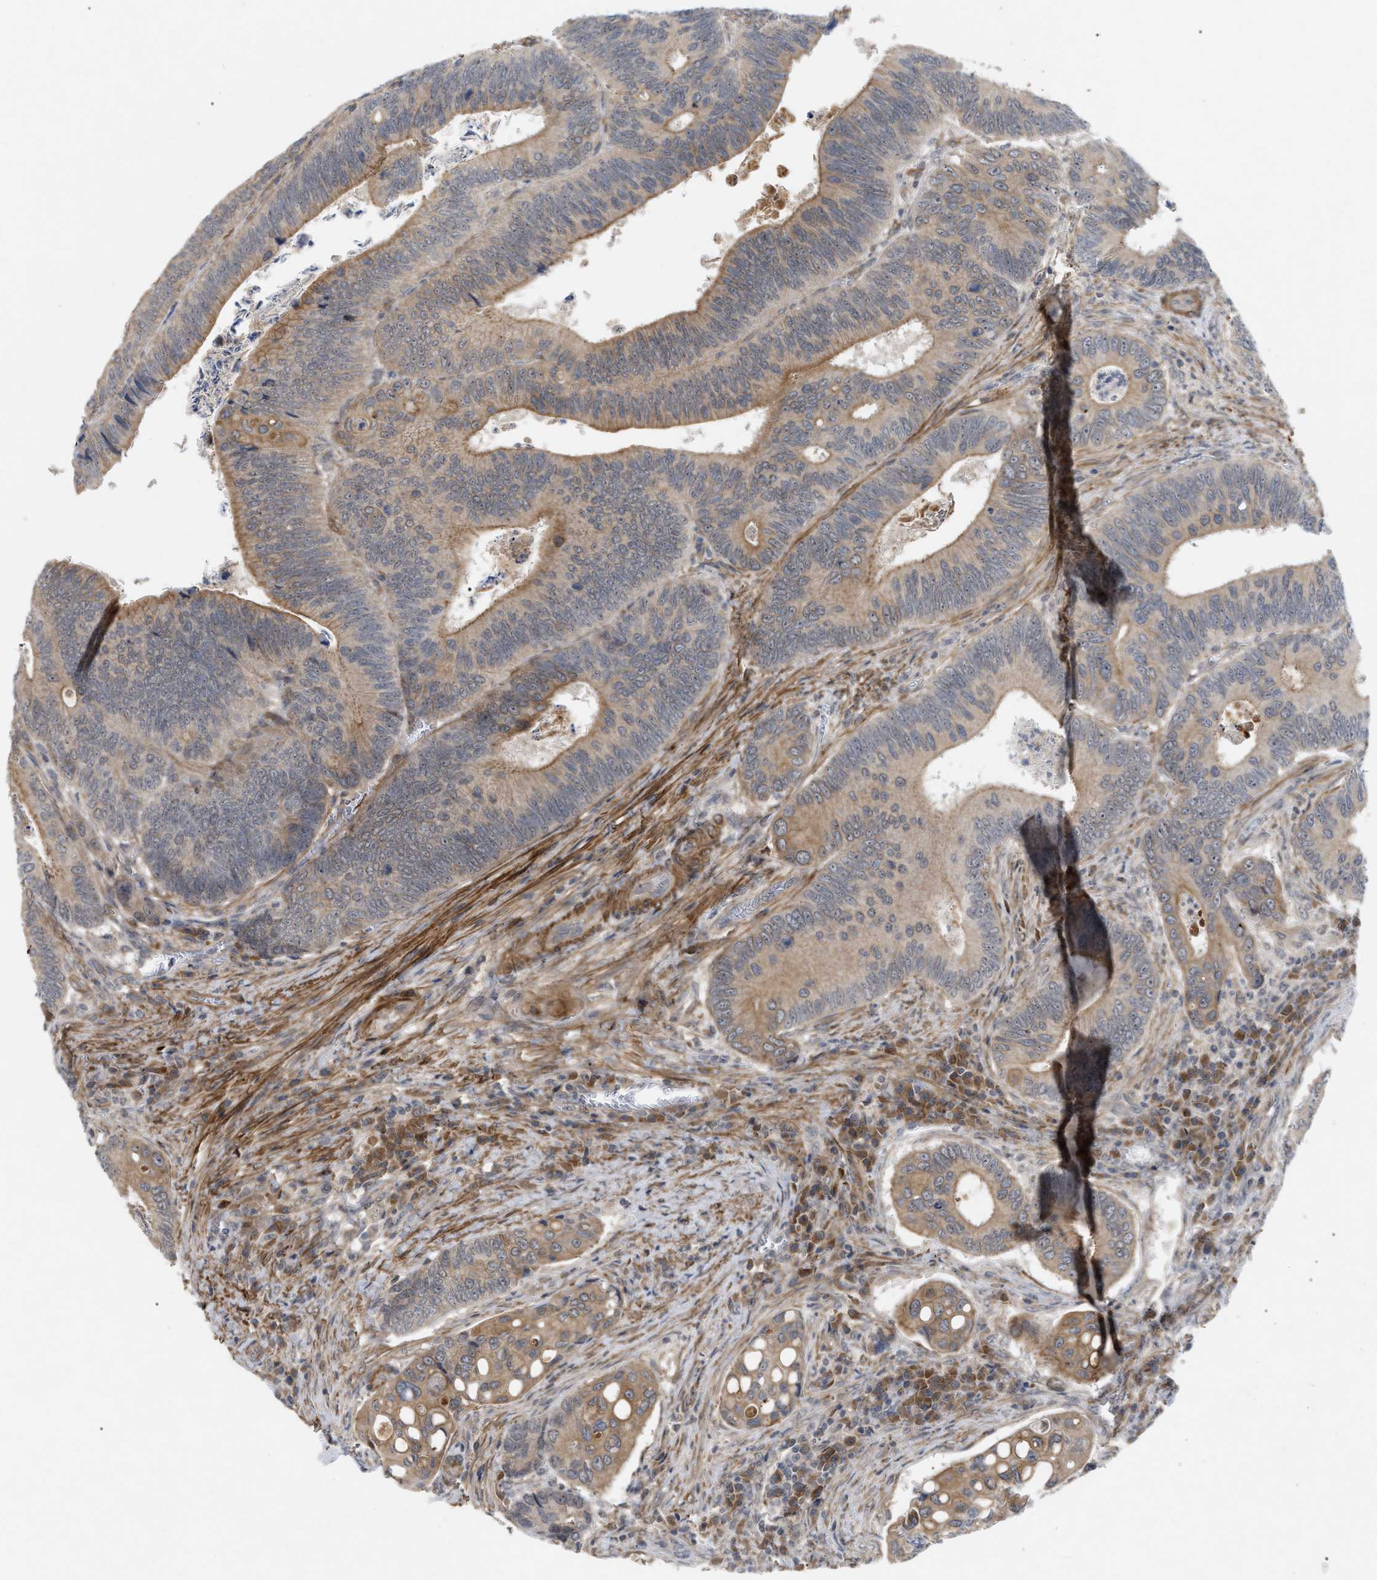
{"staining": {"intensity": "moderate", "quantity": ">75%", "location": "cytoplasmic/membranous"}, "tissue": "colorectal cancer", "cell_type": "Tumor cells", "image_type": "cancer", "snomed": [{"axis": "morphology", "description": "Inflammation, NOS"}, {"axis": "morphology", "description": "Adenocarcinoma, NOS"}, {"axis": "topography", "description": "Colon"}], "caption": "Brown immunohistochemical staining in human colorectal cancer reveals moderate cytoplasmic/membranous staining in about >75% of tumor cells. (DAB (3,3'-diaminobenzidine) = brown stain, brightfield microscopy at high magnification).", "gene": "ST6GALNAC6", "patient": {"sex": "male", "age": 72}}